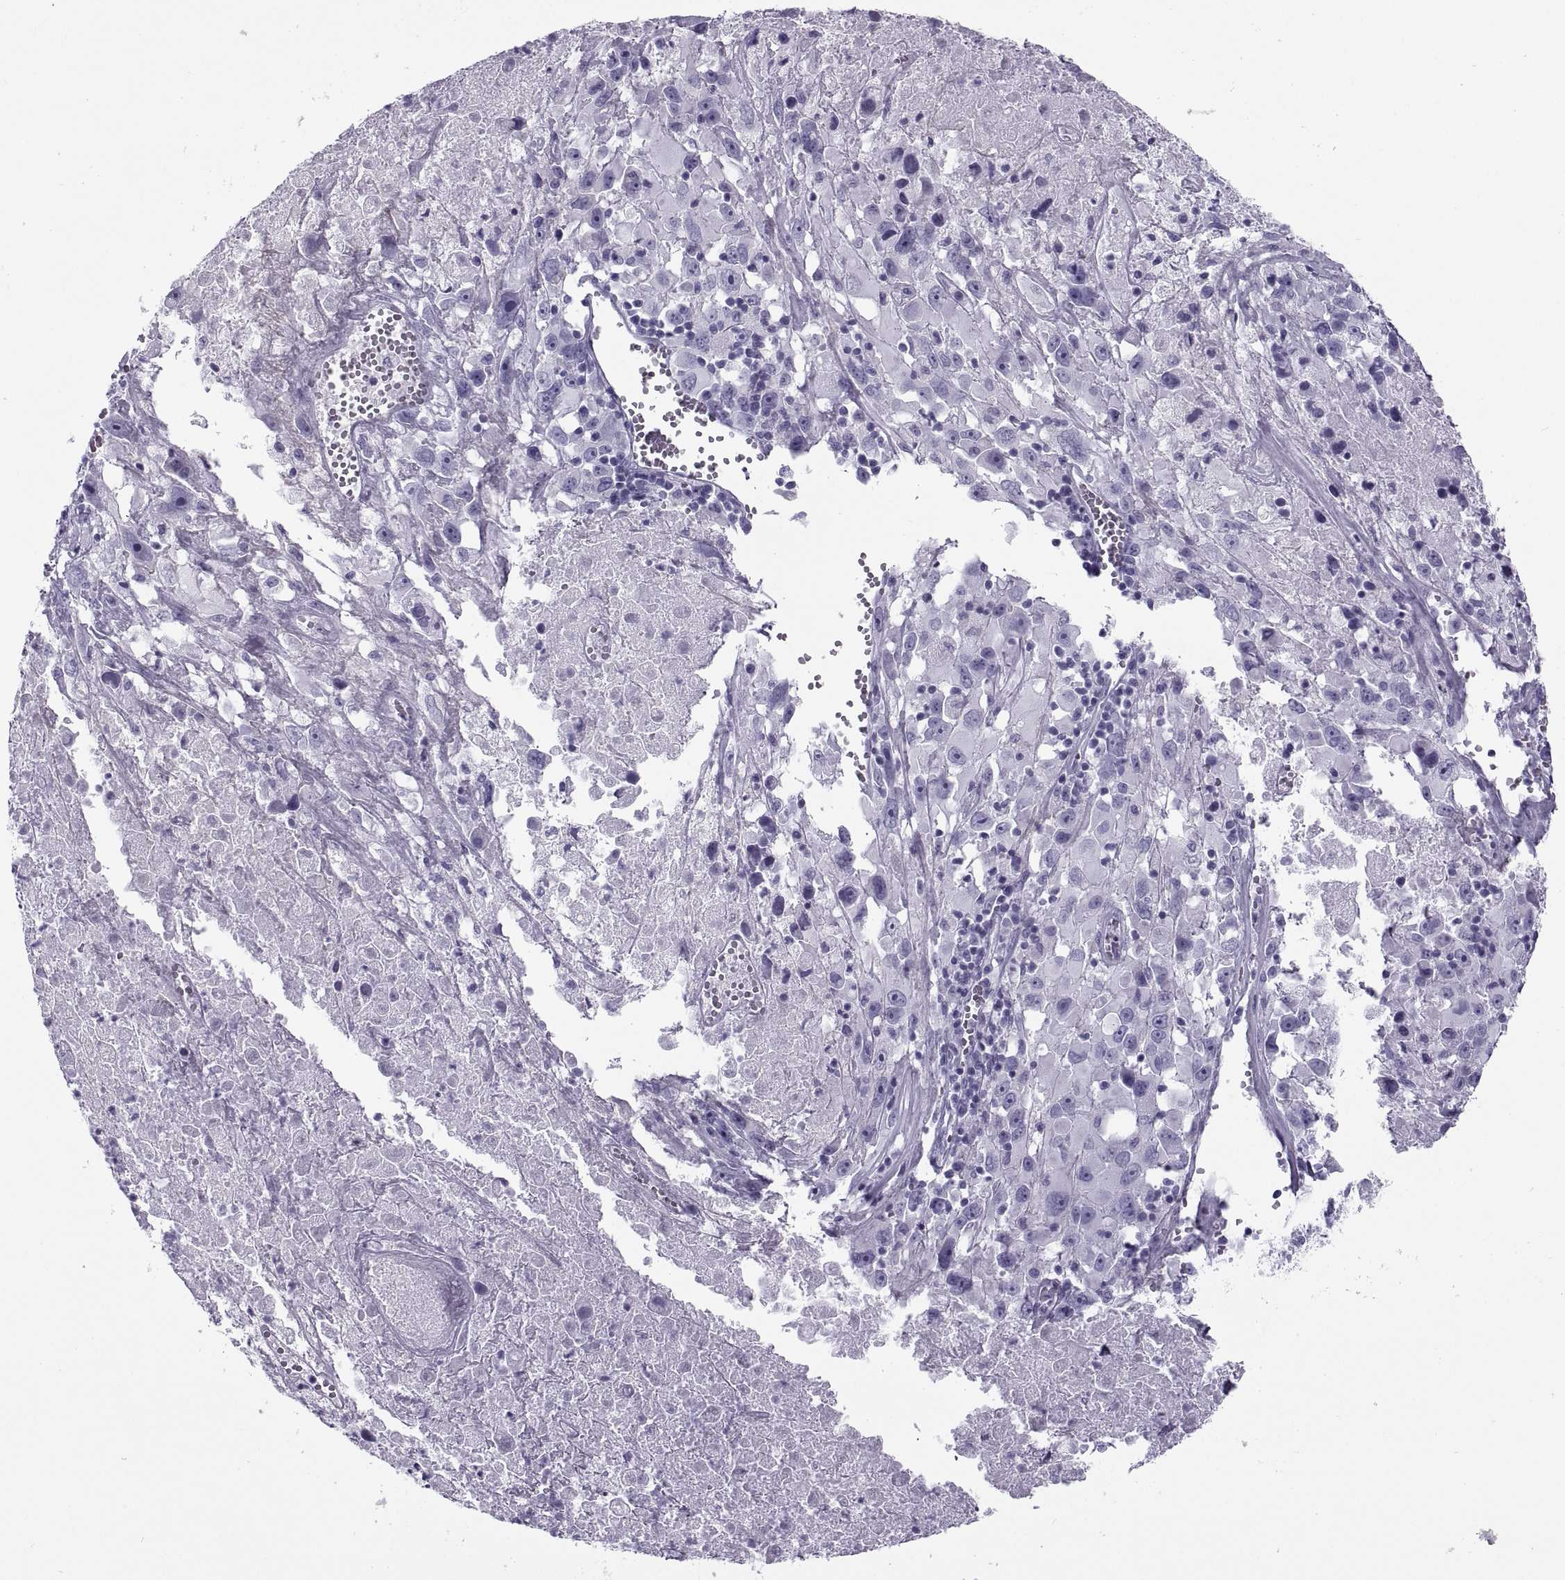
{"staining": {"intensity": "negative", "quantity": "none", "location": "none"}, "tissue": "melanoma", "cell_type": "Tumor cells", "image_type": "cancer", "snomed": [{"axis": "morphology", "description": "Malignant melanoma, Metastatic site"}, {"axis": "topography", "description": "Lymph node"}], "caption": "Tumor cells are negative for brown protein staining in malignant melanoma (metastatic site).", "gene": "RLBP1", "patient": {"sex": "male", "age": 50}}